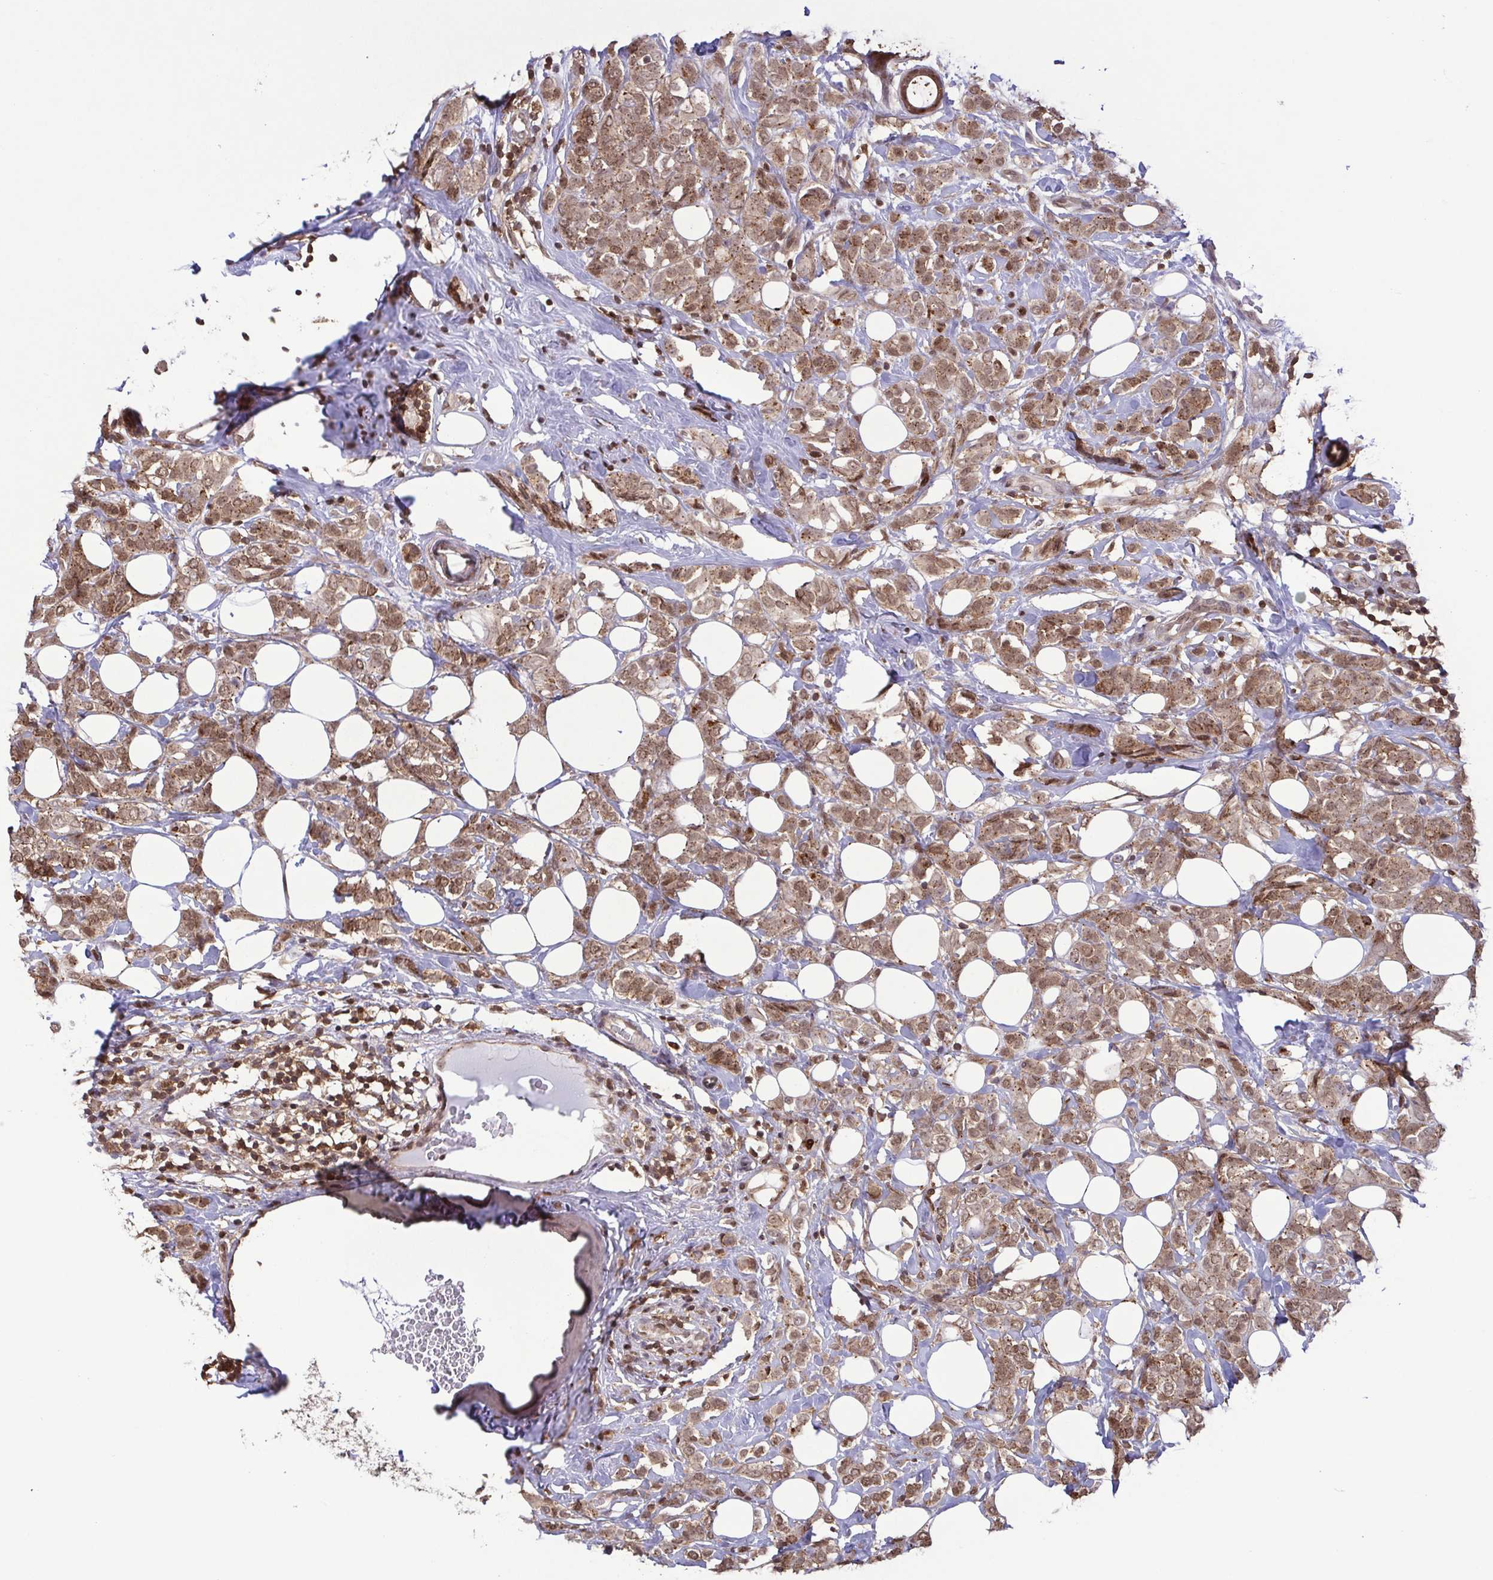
{"staining": {"intensity": "moderate", "quantity": ">75%", "location": "cytoplasmic/membranous,nuclear"}, "tissue": "breast cancer", "cell_type": "Tumor cells", "image_type": "cancer", "snomed": [{"axis": "morphology", "description": "Lobular carcinoma"}, {"axis": "topography", "description": "Breast"}], "caption": "Immunohistochemistry (IHC) micrograph of neoplastic tissue: human lobular carcinoma (breast) stained using IHC displays medium levels of moderate protein expression localized specifically in the cytoplasmic/membranous and nuclear of tumor cells, appearing as a cytoplasmic/membranous and nuclear brown color.", "gene": "CHMP1B", "patient": {"sex": "female", "age": 49}}